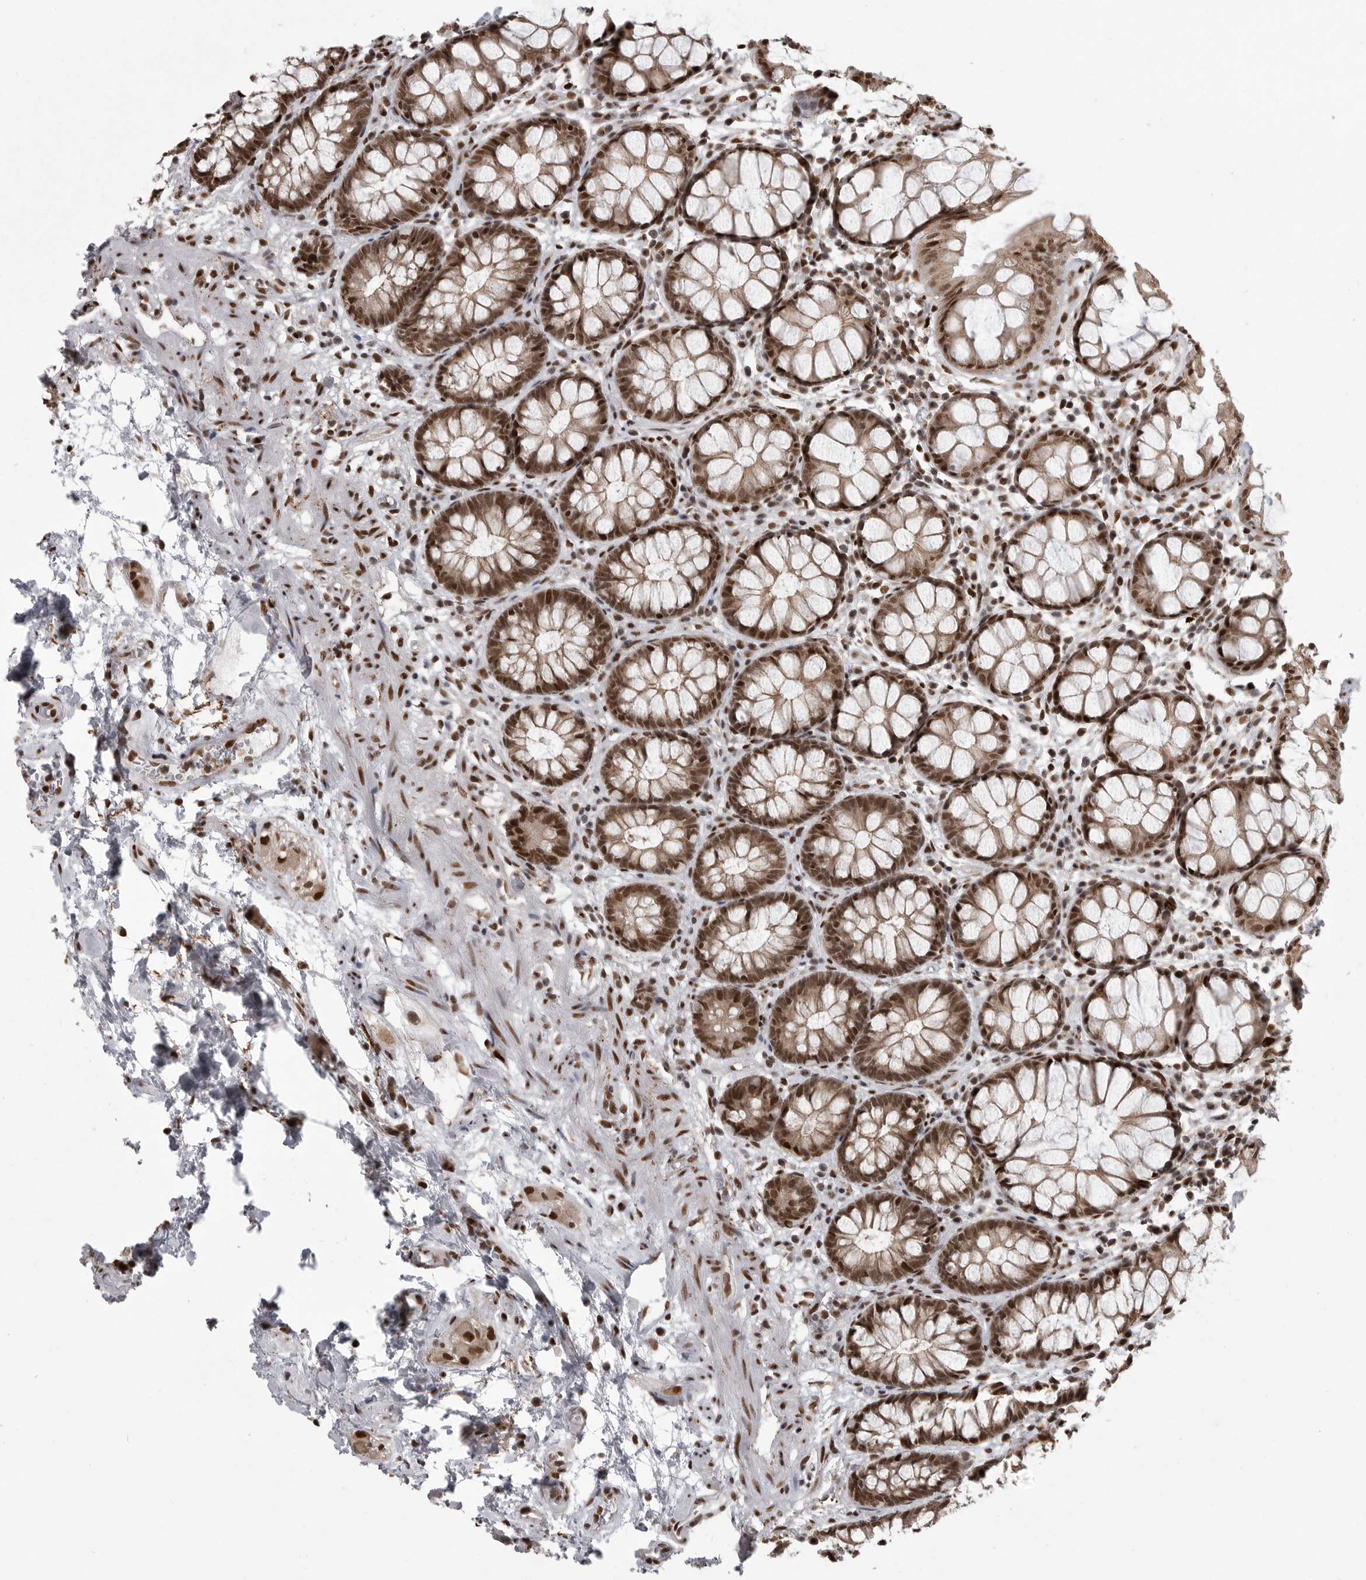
{"staining": {"intensity": "strong", "quantity": "25%-75%", "location": "nuclear"}, "tissue": "rectum", "cell_type": "Glandular cells", "image_type": "normal", "snomed": [{"axis": "morphology", "description": "Normal tissue, NOS"}, {"axis": "topography", "description": "Rectum"}], "caption": "Immunohistochemistry image of normal rectum stained for a protein (brown), which displays high levels of strong nuclear staining in about 25%-75% of glandular cells.", "gene": "YAF2", "patient": {"sex": "male", "age": 64}}